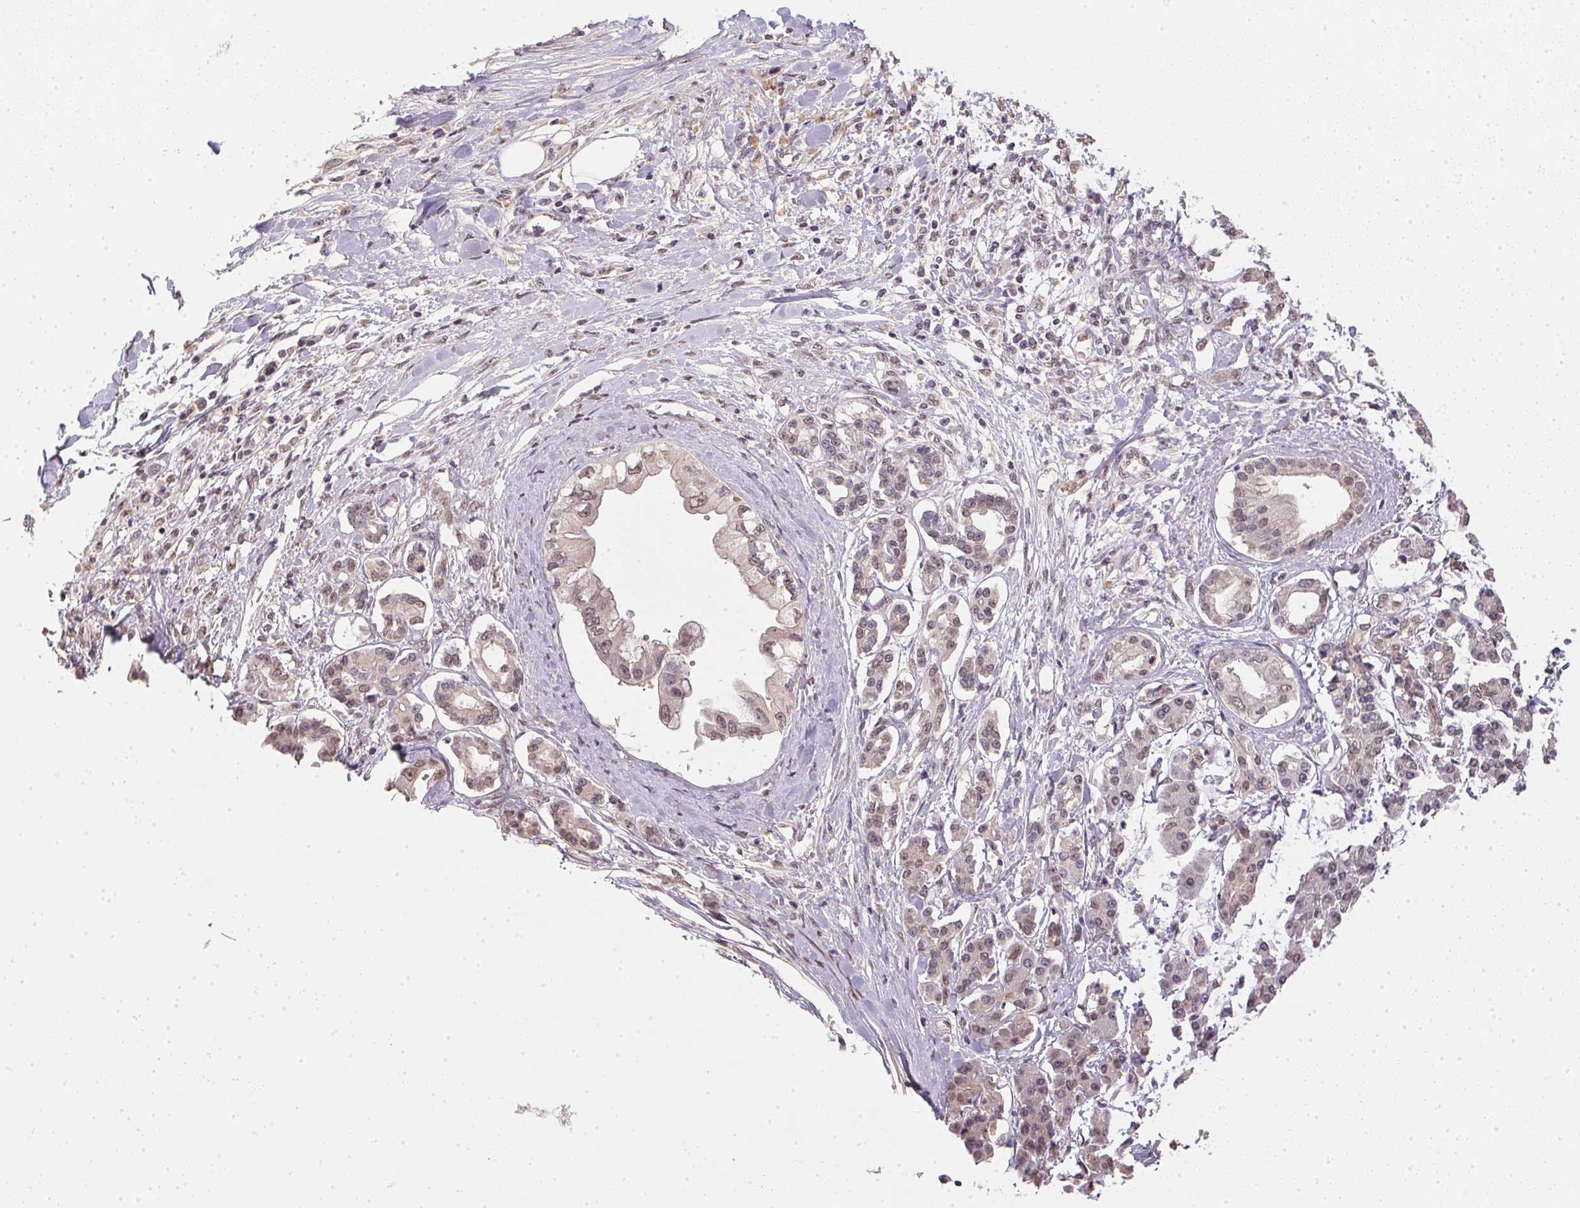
{"staining": {"intensity": "weak", "quantity": "25%-75%", "location": "nuclear"}, "tissue": "pancreatic cancer", "cell_type": "Tumor cells", "image_type": "cancer", "snomed": [{"axis": "morphology", "description": "Adenocarcinoma, NOS"}, {"axis": "topography", "description": "Pancreas"}], "caption": "Immunohistochemical staining of human pancreatic adenocarcinoma demonstrates low levels of weak nuclear positivity in about 25%-75% of tumor cells. (DAB (3,3'-diaminobenzidine) IHC, brown staining for protein, blue staining for nuclei).", "gene": "PPP4R4", "patient": {"sex": "female", "age": 56}}